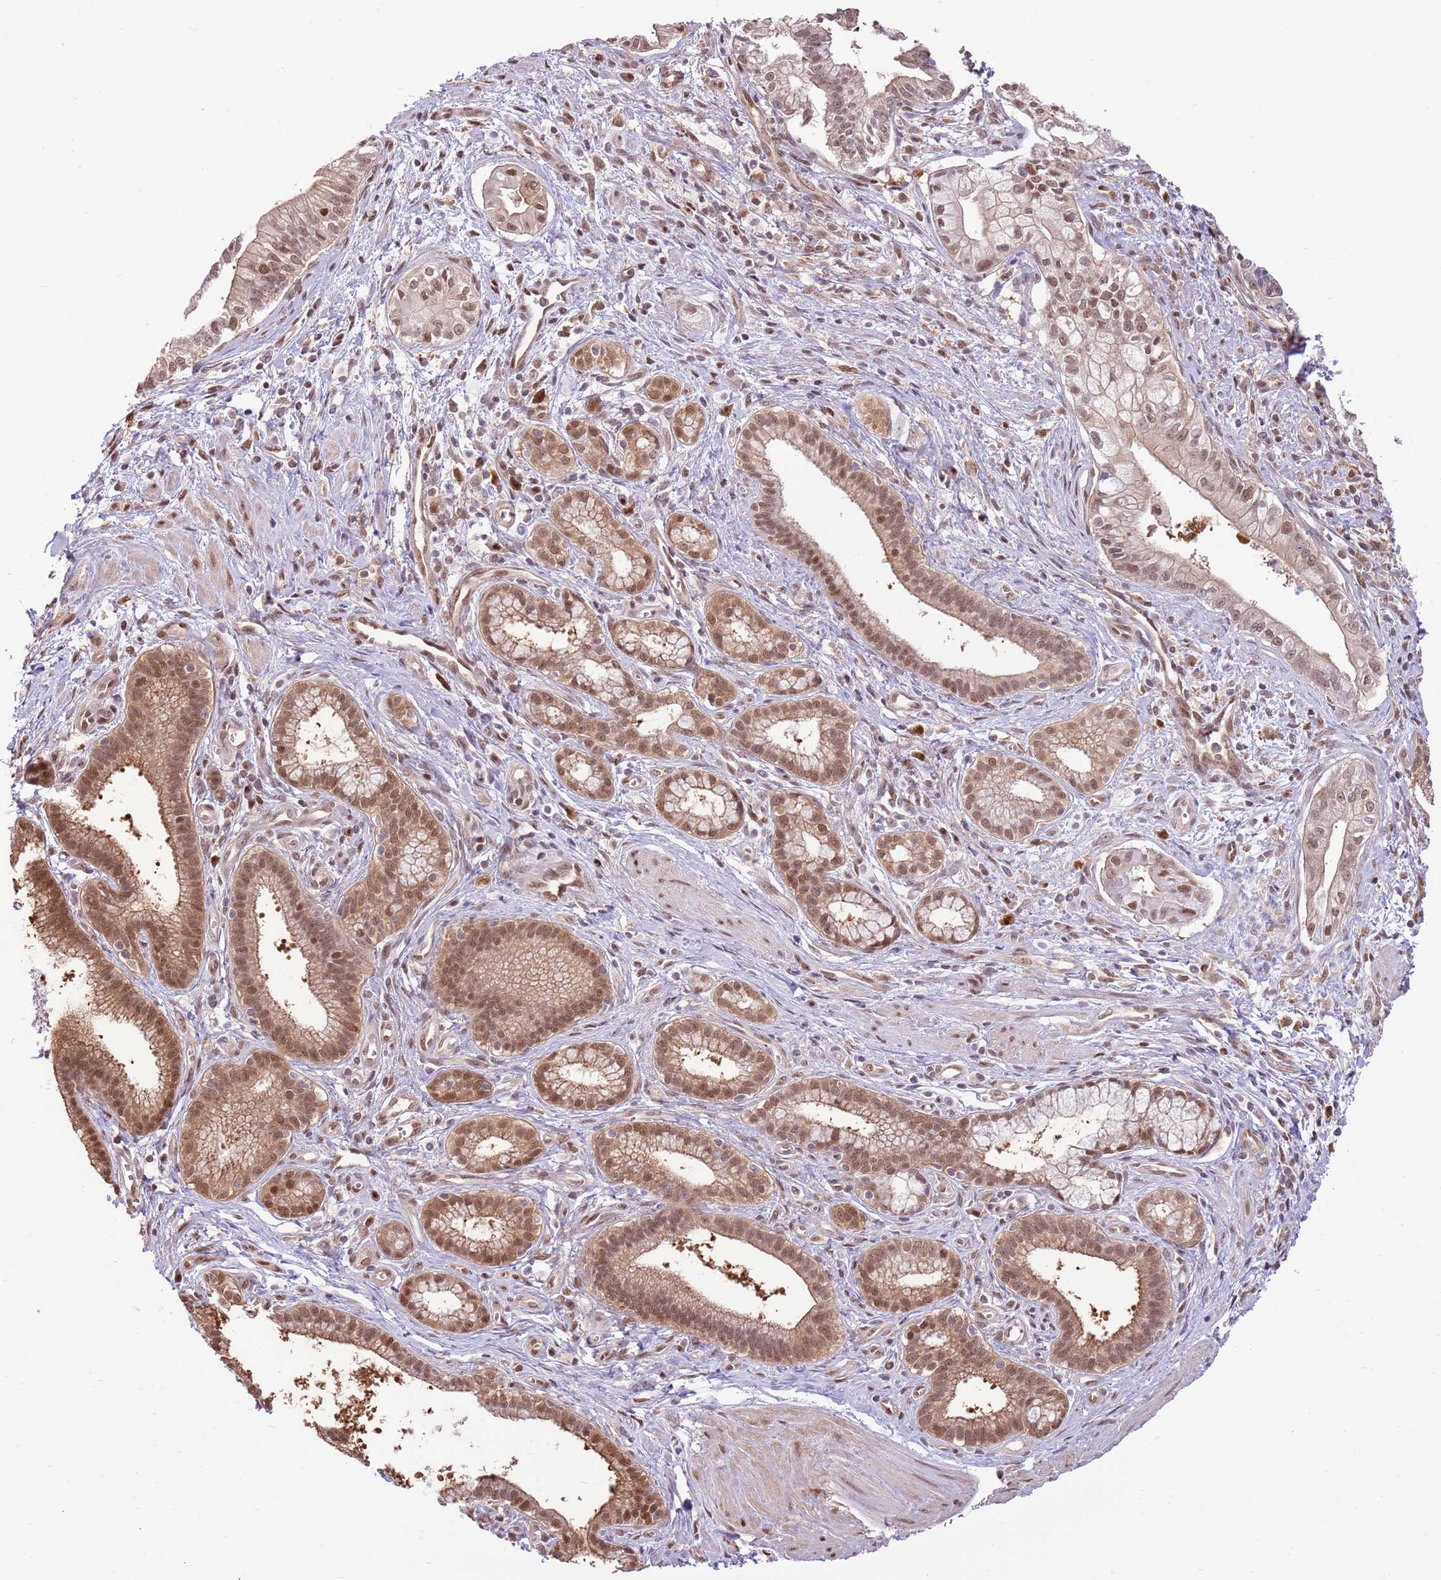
{"staining": {"intensity": "moderate", "quantity": ">75%", "location": "cytoplasmic/membranous,nuclear"}, "tissue": "pancreatic cancer", "cell_type": "Tumor cells", "image_type": "cancer", "snomed": [{"axis": "morphology", "description": "Adenocarcinoma, NOS"}, {"axis": "topography", "description": "Pancreas"}], "caption": "Tumor cells show moderate cytoplasmic/membranous and nuclear expression in approximately >75% of cells in pancreatic cancer.", "gene": "NSFL1C", "patient": {"sex": "male", "age": 78}}